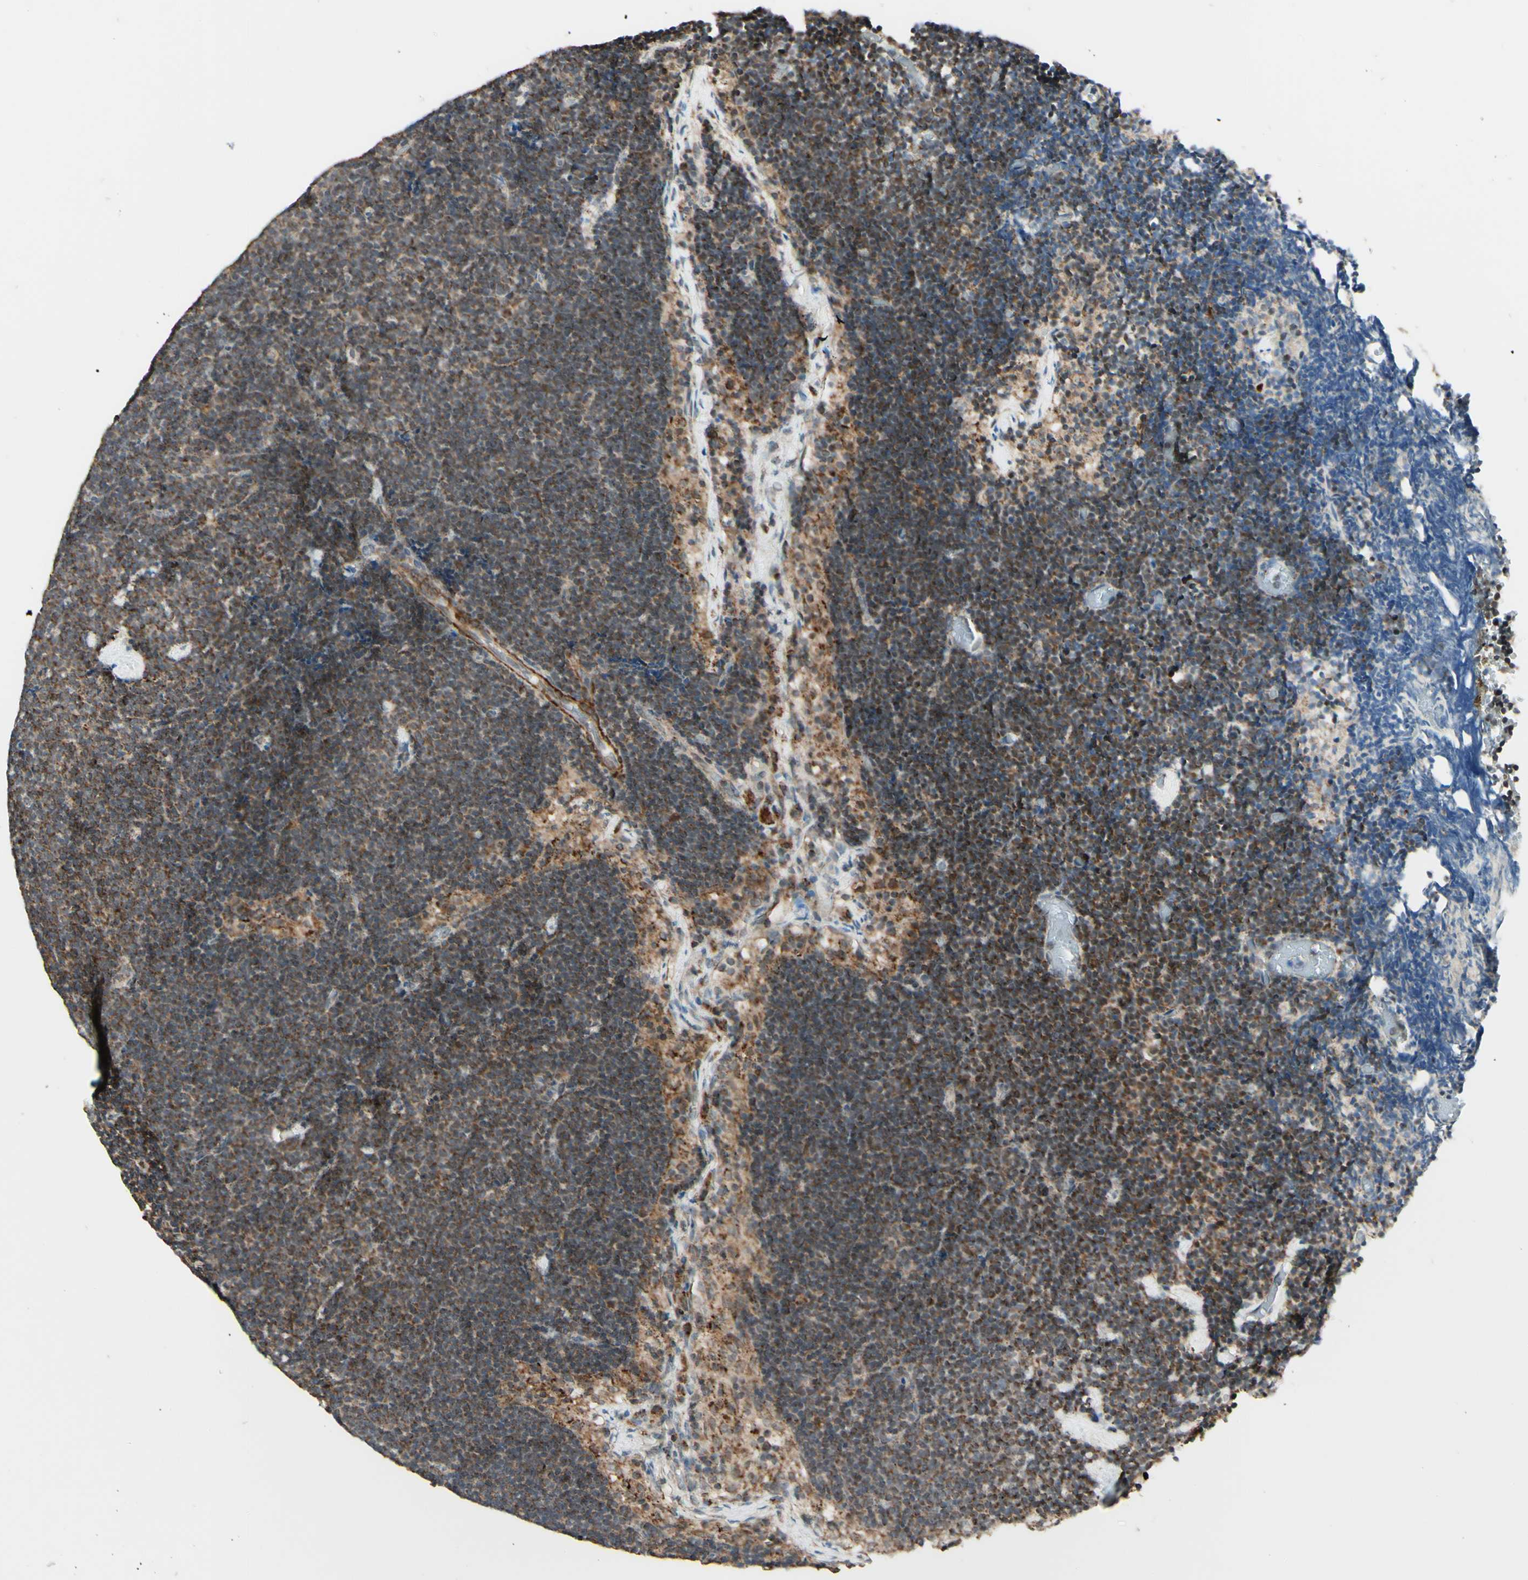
{"staining": {"intensity": "moderate", "quantity": ">75%", "location": "cytoplasmic/membranous"}, "tissue": "lymph node", "cell_type": "Germinal center cells", "image_type": "normal", "snomed": [{"axis": "morphology", "description": "Normal tissue, NOS"}, {"axis": "topography", "description": "Lymph node"}], "caption": "Immunohistochemistry (IHC) photomicrograph of unremarkable human lymph node stained for a protein (brown), which demonstrates medium levels of moderate cytoplasmic/membranous expression in about >75% of germinal center cells.", "gene": "DHRS3", "patient": {"sex": "male", "age": 63}}